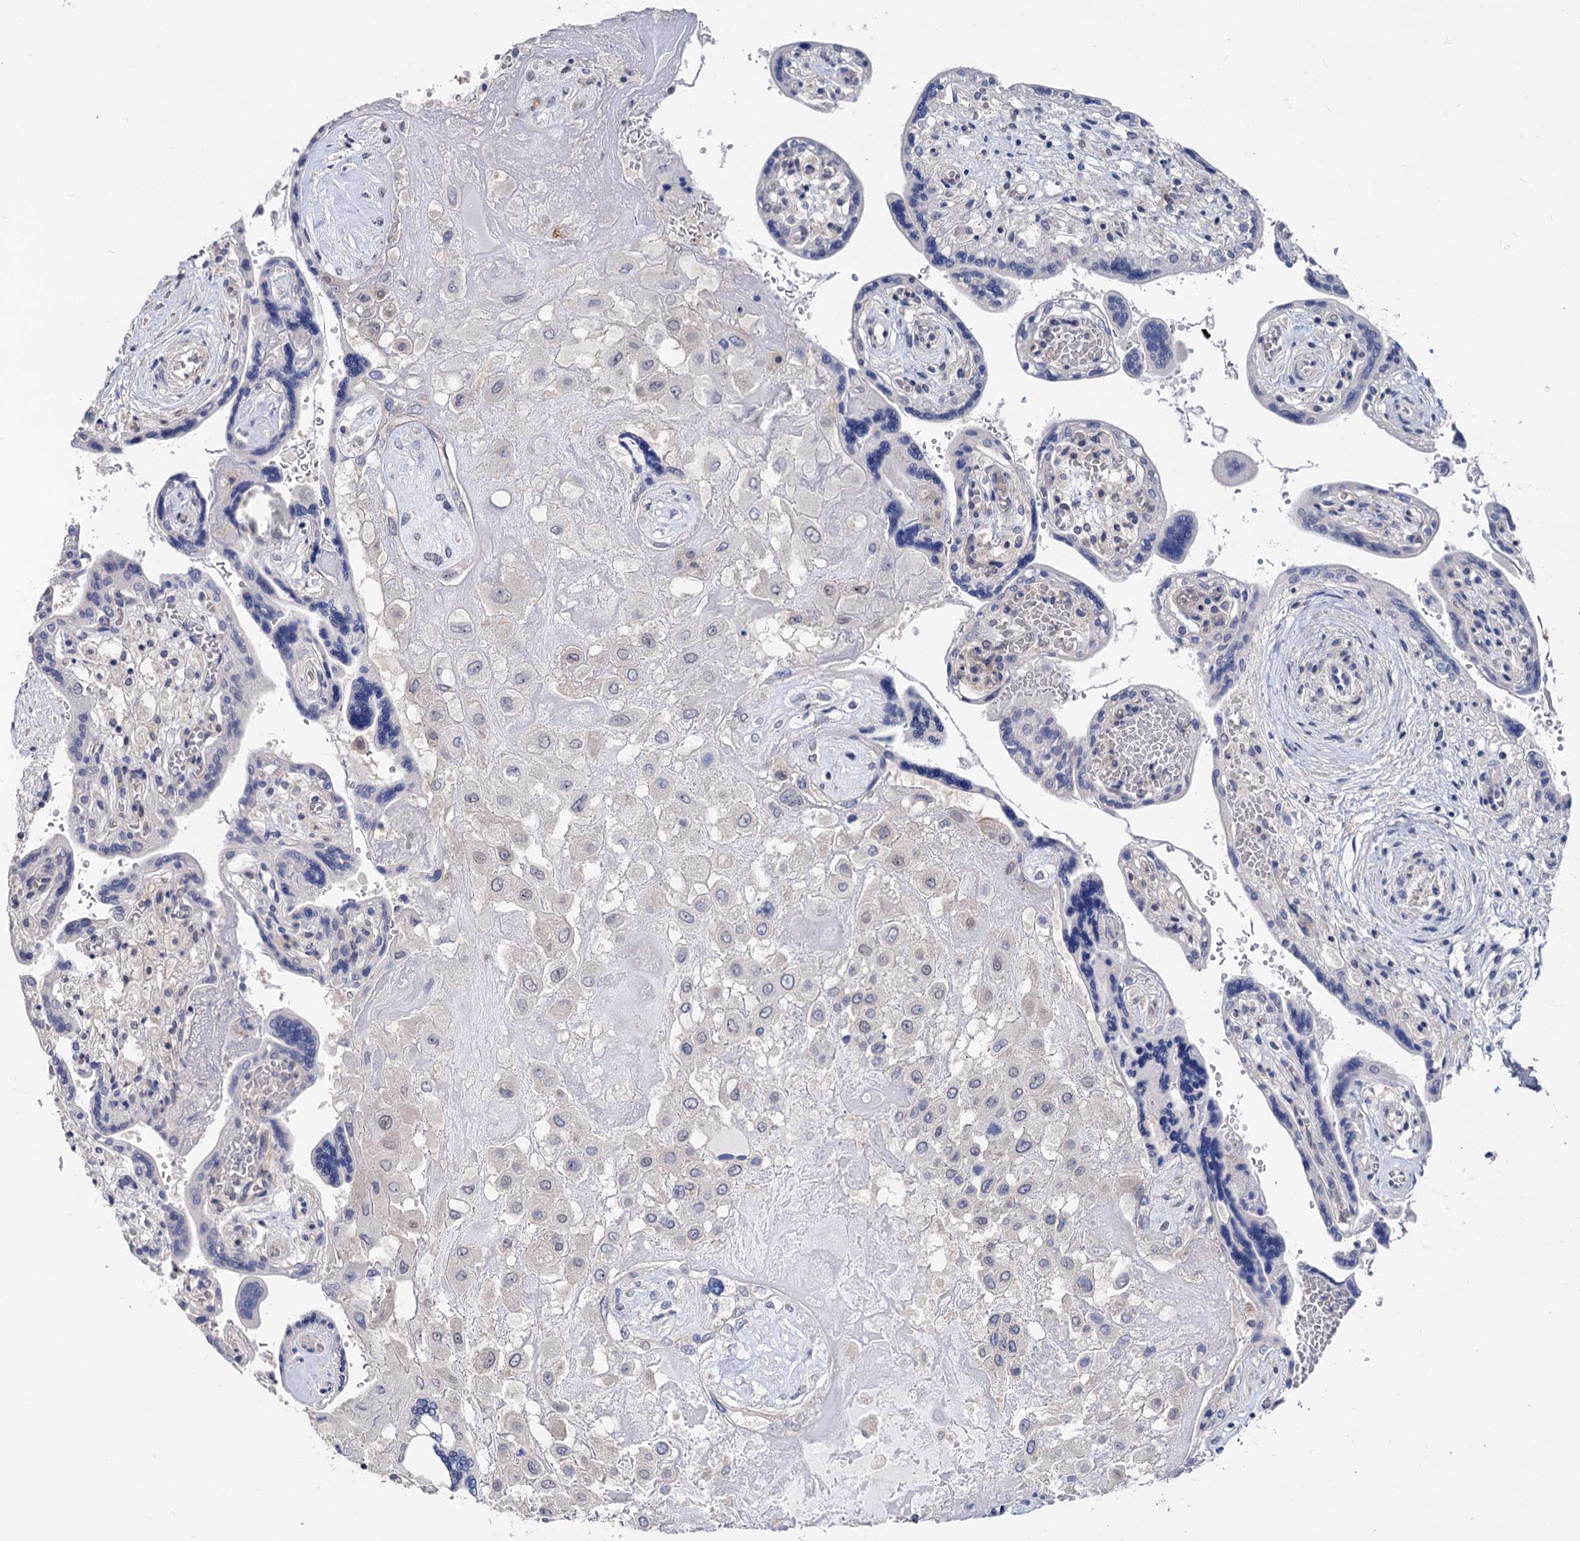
{"staining": {"intensity": "negative", "quantity": "none", "location": "none"}, "tissue": "placenta", "cell_type": "Decidual cells", "image_type": "normal", "snomed": [{"axis": "morphology", "description": "Normal tissue, NOS"}, {"axis": "topography", "description": "Placenta"}], "caption": "This is a image of immunohistochemistry (IHC) staining of unremarkable placenta, which shows no positivity in decidual cells.", "gene": "CAPRIN2", "patient": {"sex": "female", "age": 37}}